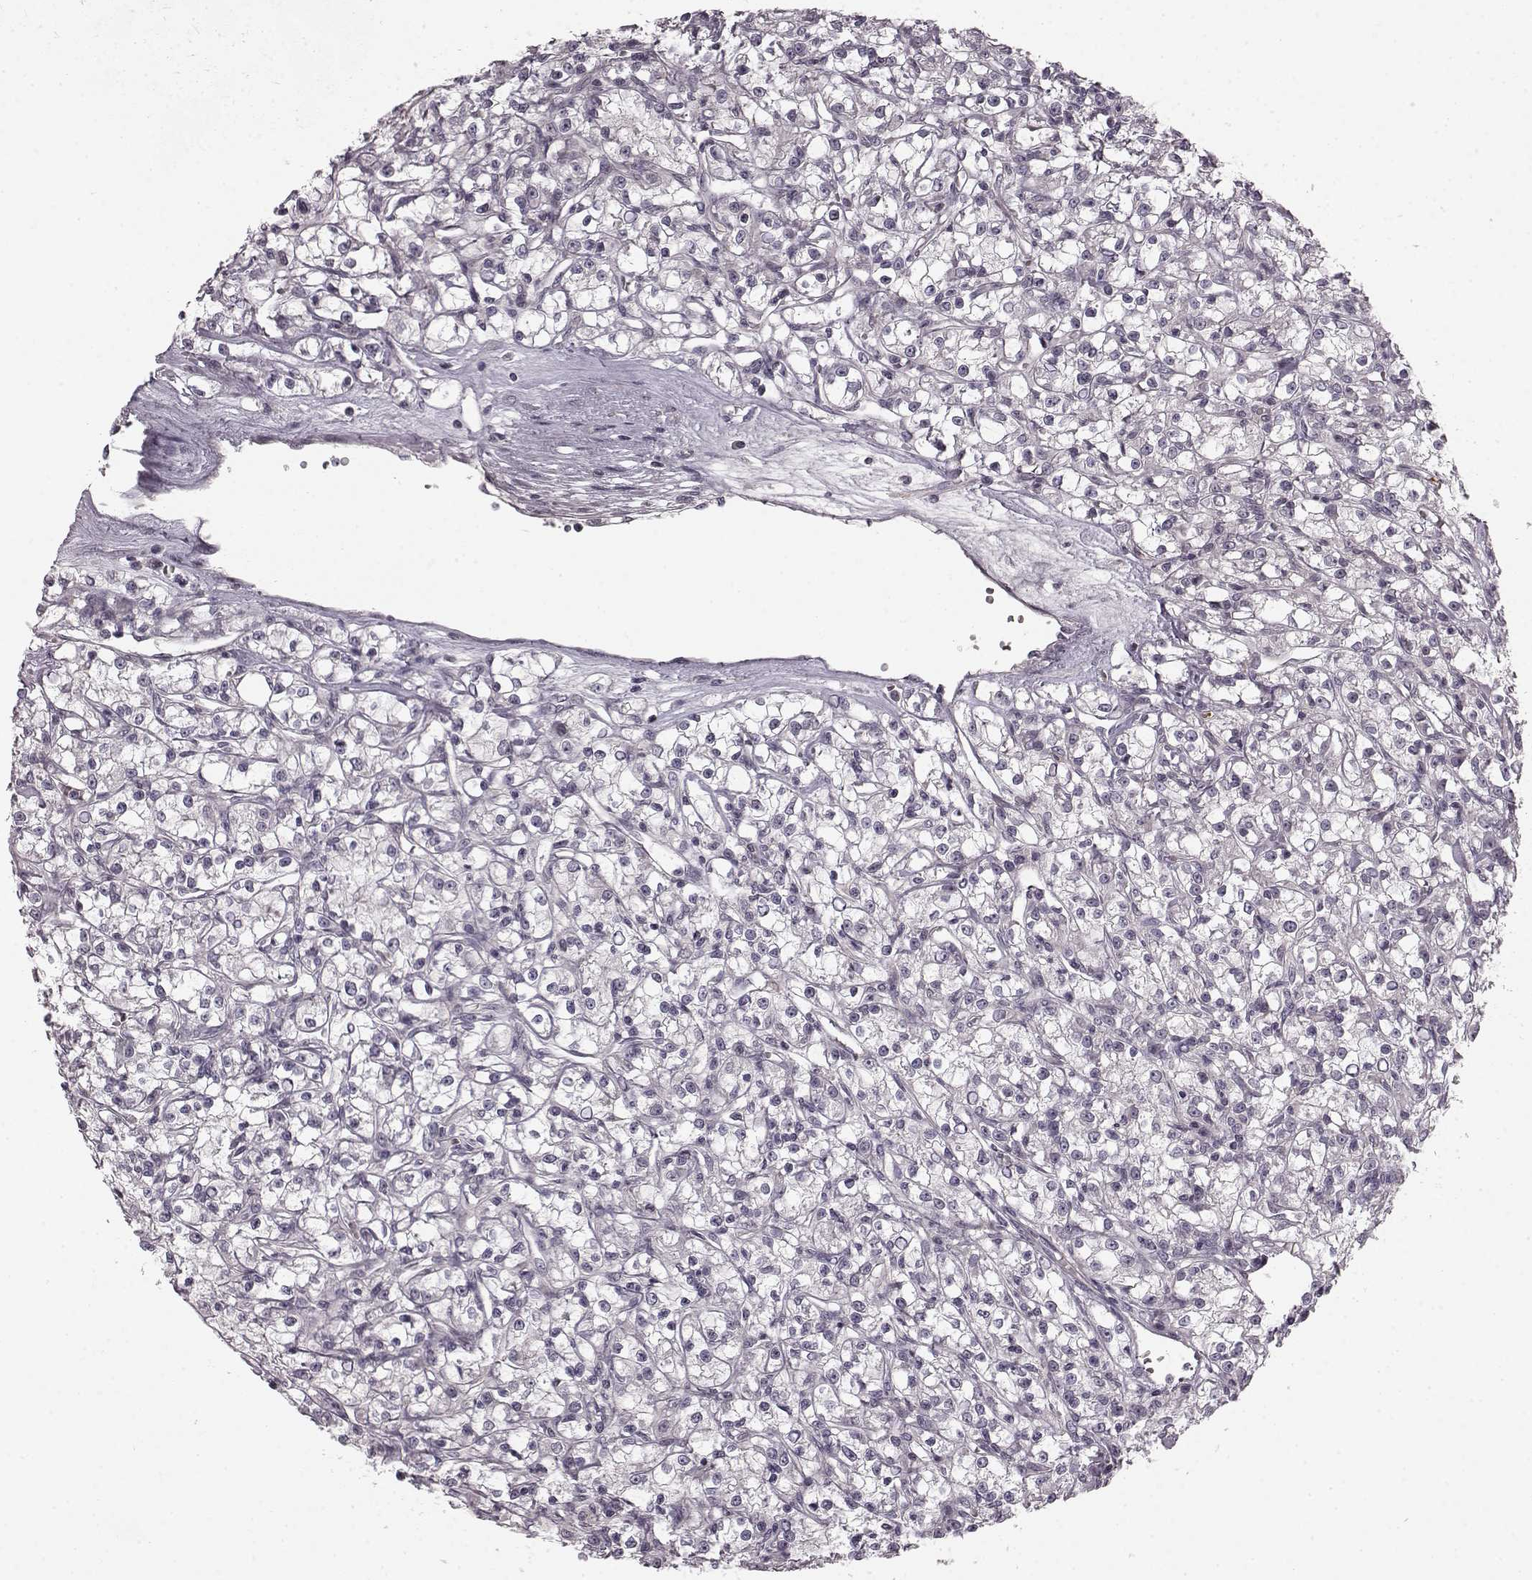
{"staining": {"intensity": "negative", "quantity": "none", "location": "none"}, "tissue": "renal cancer", "cell_type": "Tumor cells", "image_type": "cancer", "snomed": [{"axis": "morphology", "description": "Adenocarcinoma, NOS"}, {"axis": "topography", "description": "Kidney"}], "caption": "Immunohistochemistry image of neoplastic tissue: human adenocarcinoma (renal) stained with DAB (3,3'-diaminobenzidine) demonstrates no significant protein positivity in tumor cells.", "gene": "CHIT1", "patient": {"sex": "female", "age": 59}}